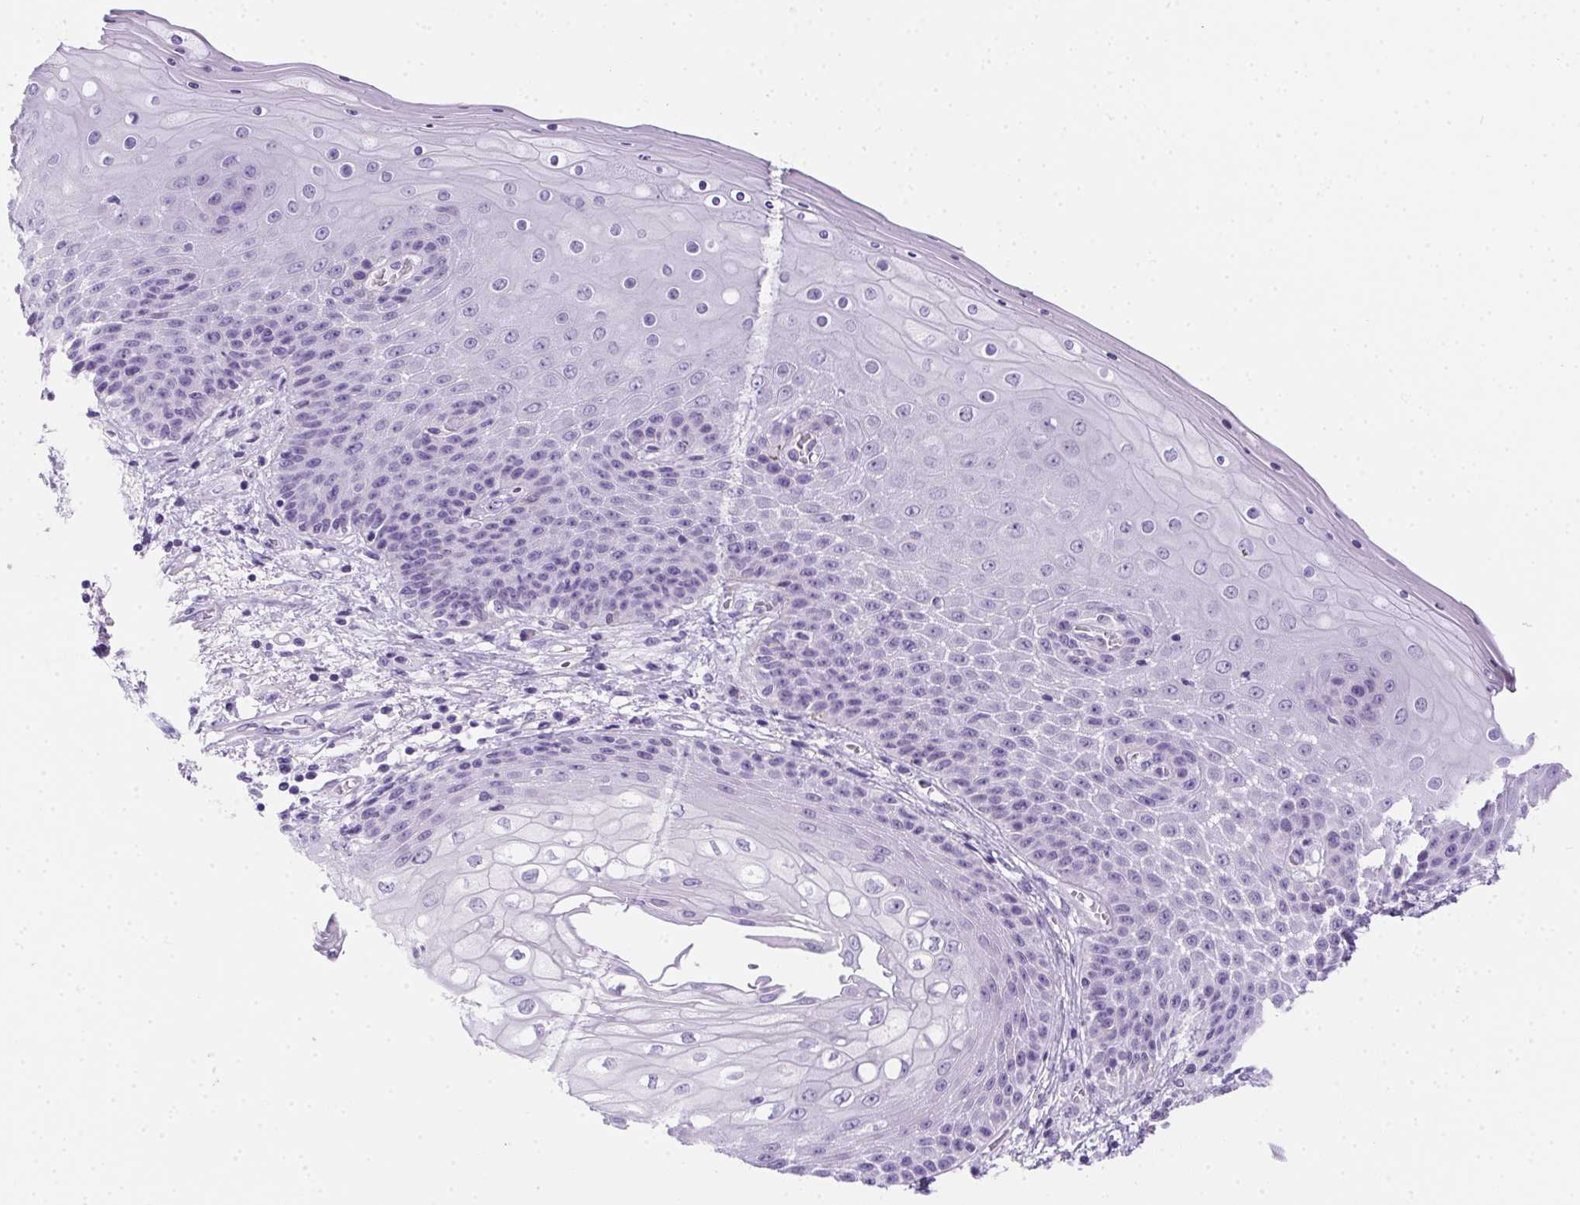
{"staining": {"intensity": "weak", "quantity": "<25%", "location": "cytoplasmic/membranous"}, "tissue": "skin", "cell_type": "Epidermal cells", "image_type": "normal", "snomed": [{"axis": "morphology", "description": "Normal tissue, NOS"}, {"axis": "topography", "description": "Anal"}], "caption": "This is a micrograph of IHC staining of benign skin, which shows no positivity in epidermal cells.", "gene": "SPACA5B", "patient": {"sex": "female", "age": 46}}